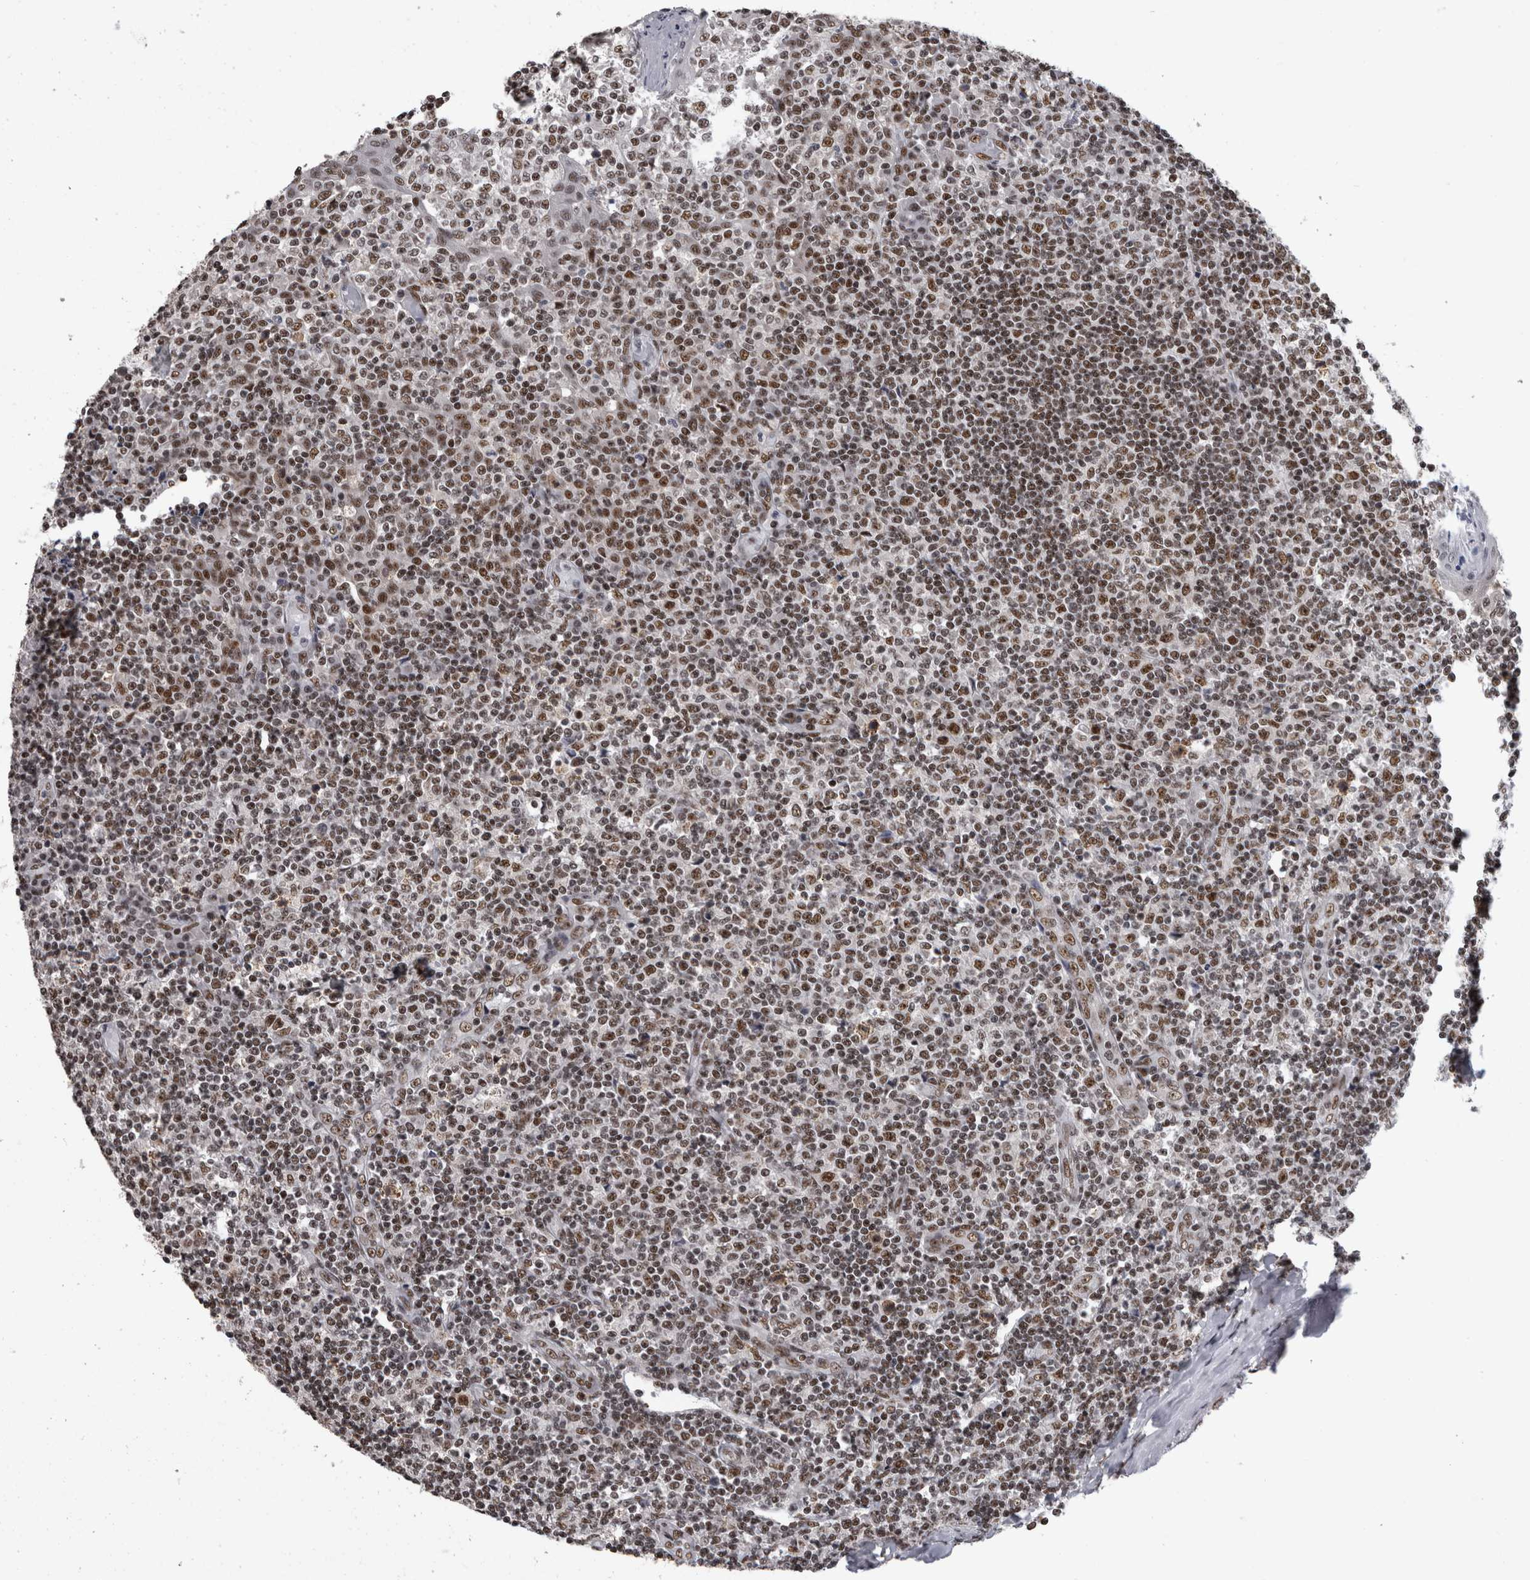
{"staining": {"intensity": "strong", "quantity": ">75%", "location": "nuclear"}, "tissue": "tonsil", "cell_type": "Germinal center cells", "image_type": "normal", "snomed": [{"axis": "morphology", "description": "Normal tissue, NOS"}, {"axis": "topography", "description": "Tonsil"}], "caption": "Tonsil stained for a protein demonstrates strong nuclear positivity in germinal center cells.", "gene": "ZSCAN2", "patient": {"sex": "female", "age": 19}}